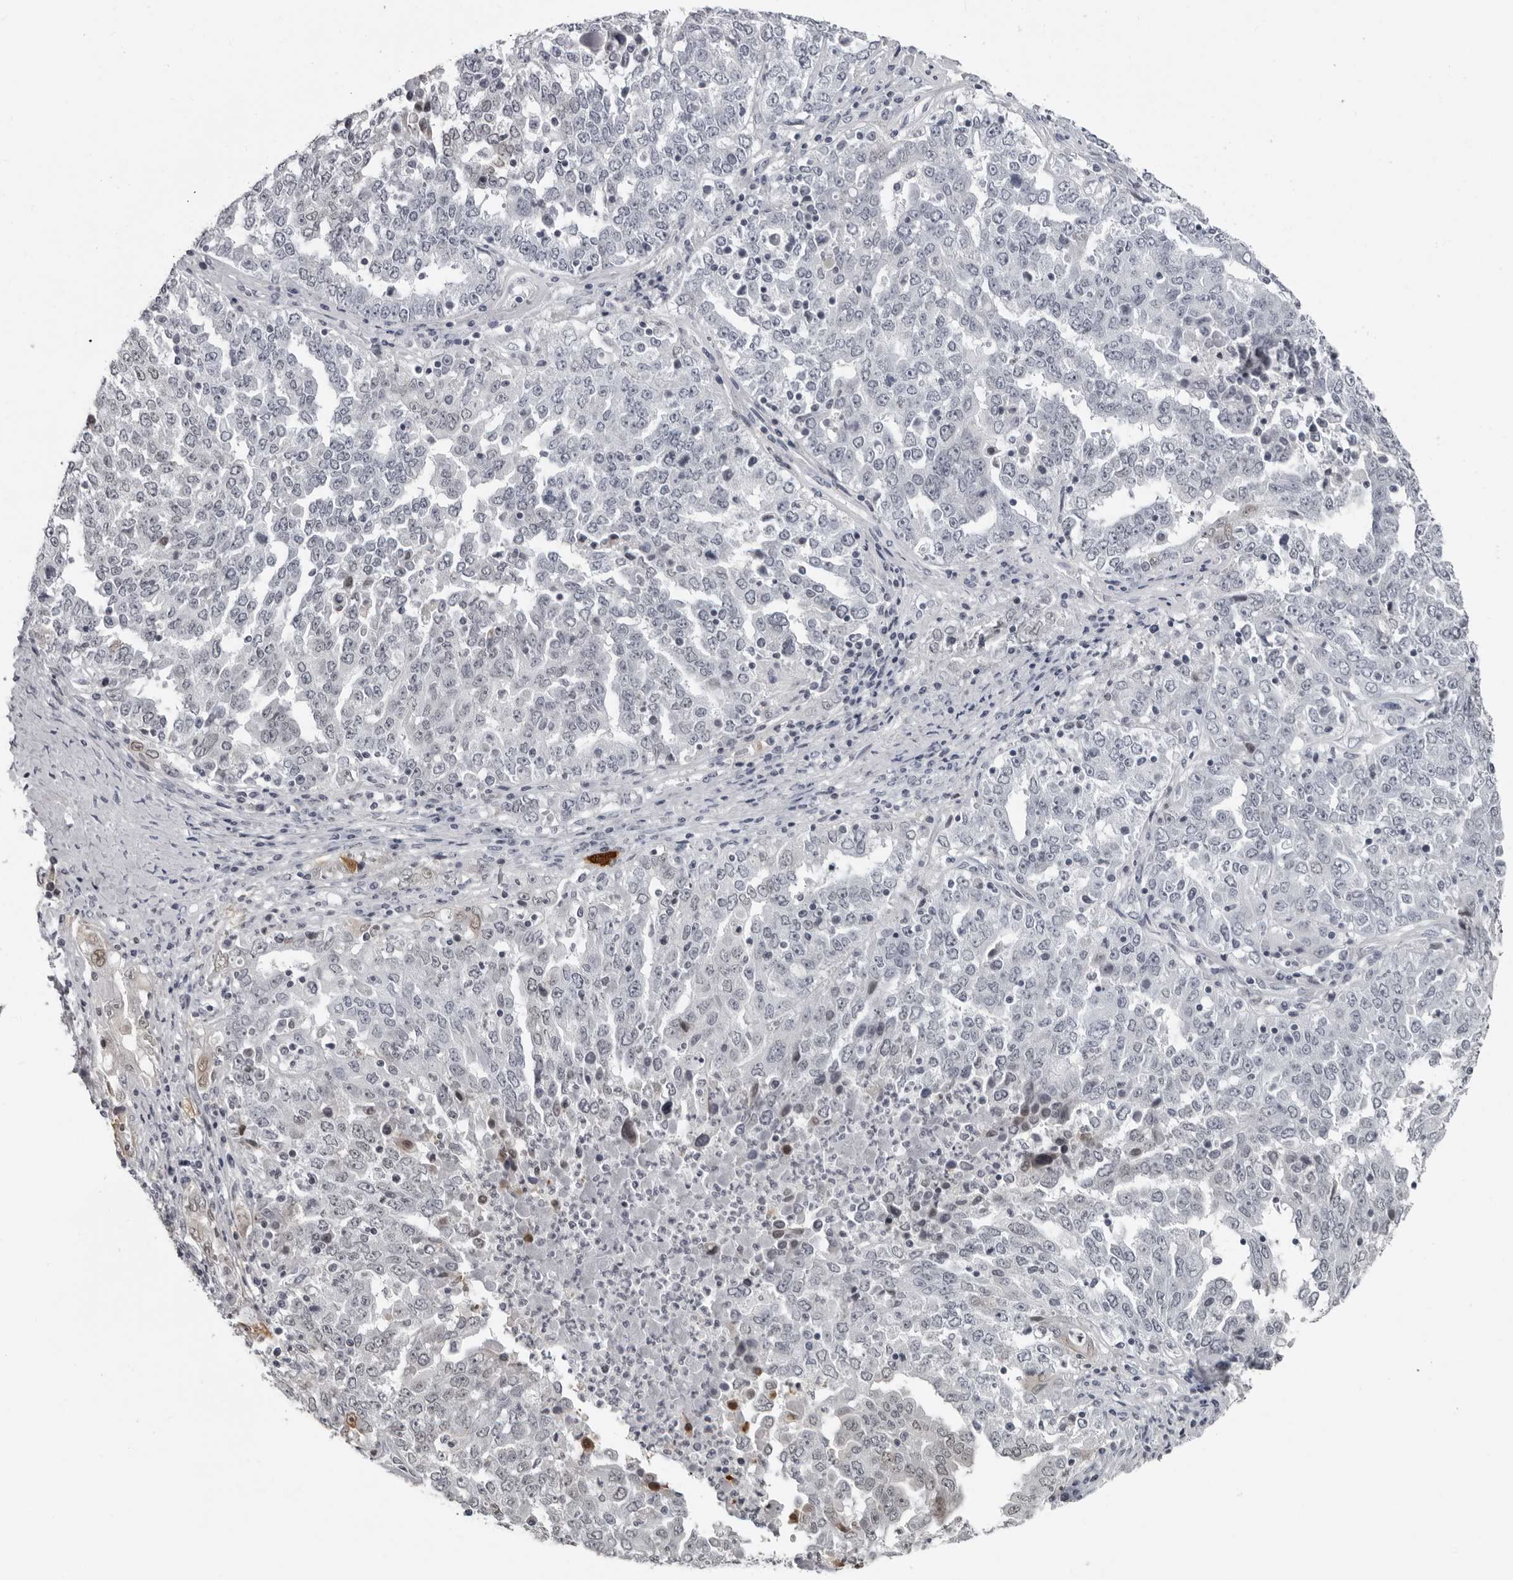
{"staining": {"intensity": "weak", "quantity": "<25%", "location": "nuclear"}, "tissue": "ovarian cancer", "cell_type": "Tumor cells", "image_type": "cancer", "snomed": [{"axis": "morphology", "description": "Carcinoma, endometroid"}, {"axis": "topography", "description": "Ovary"}], "caption": "Tumor cells are negative for protein expression in human ovarian cancer (endometroid carcinoma).", "gene": "LZIC", "patient": {"sex": "female", "age": 62}}